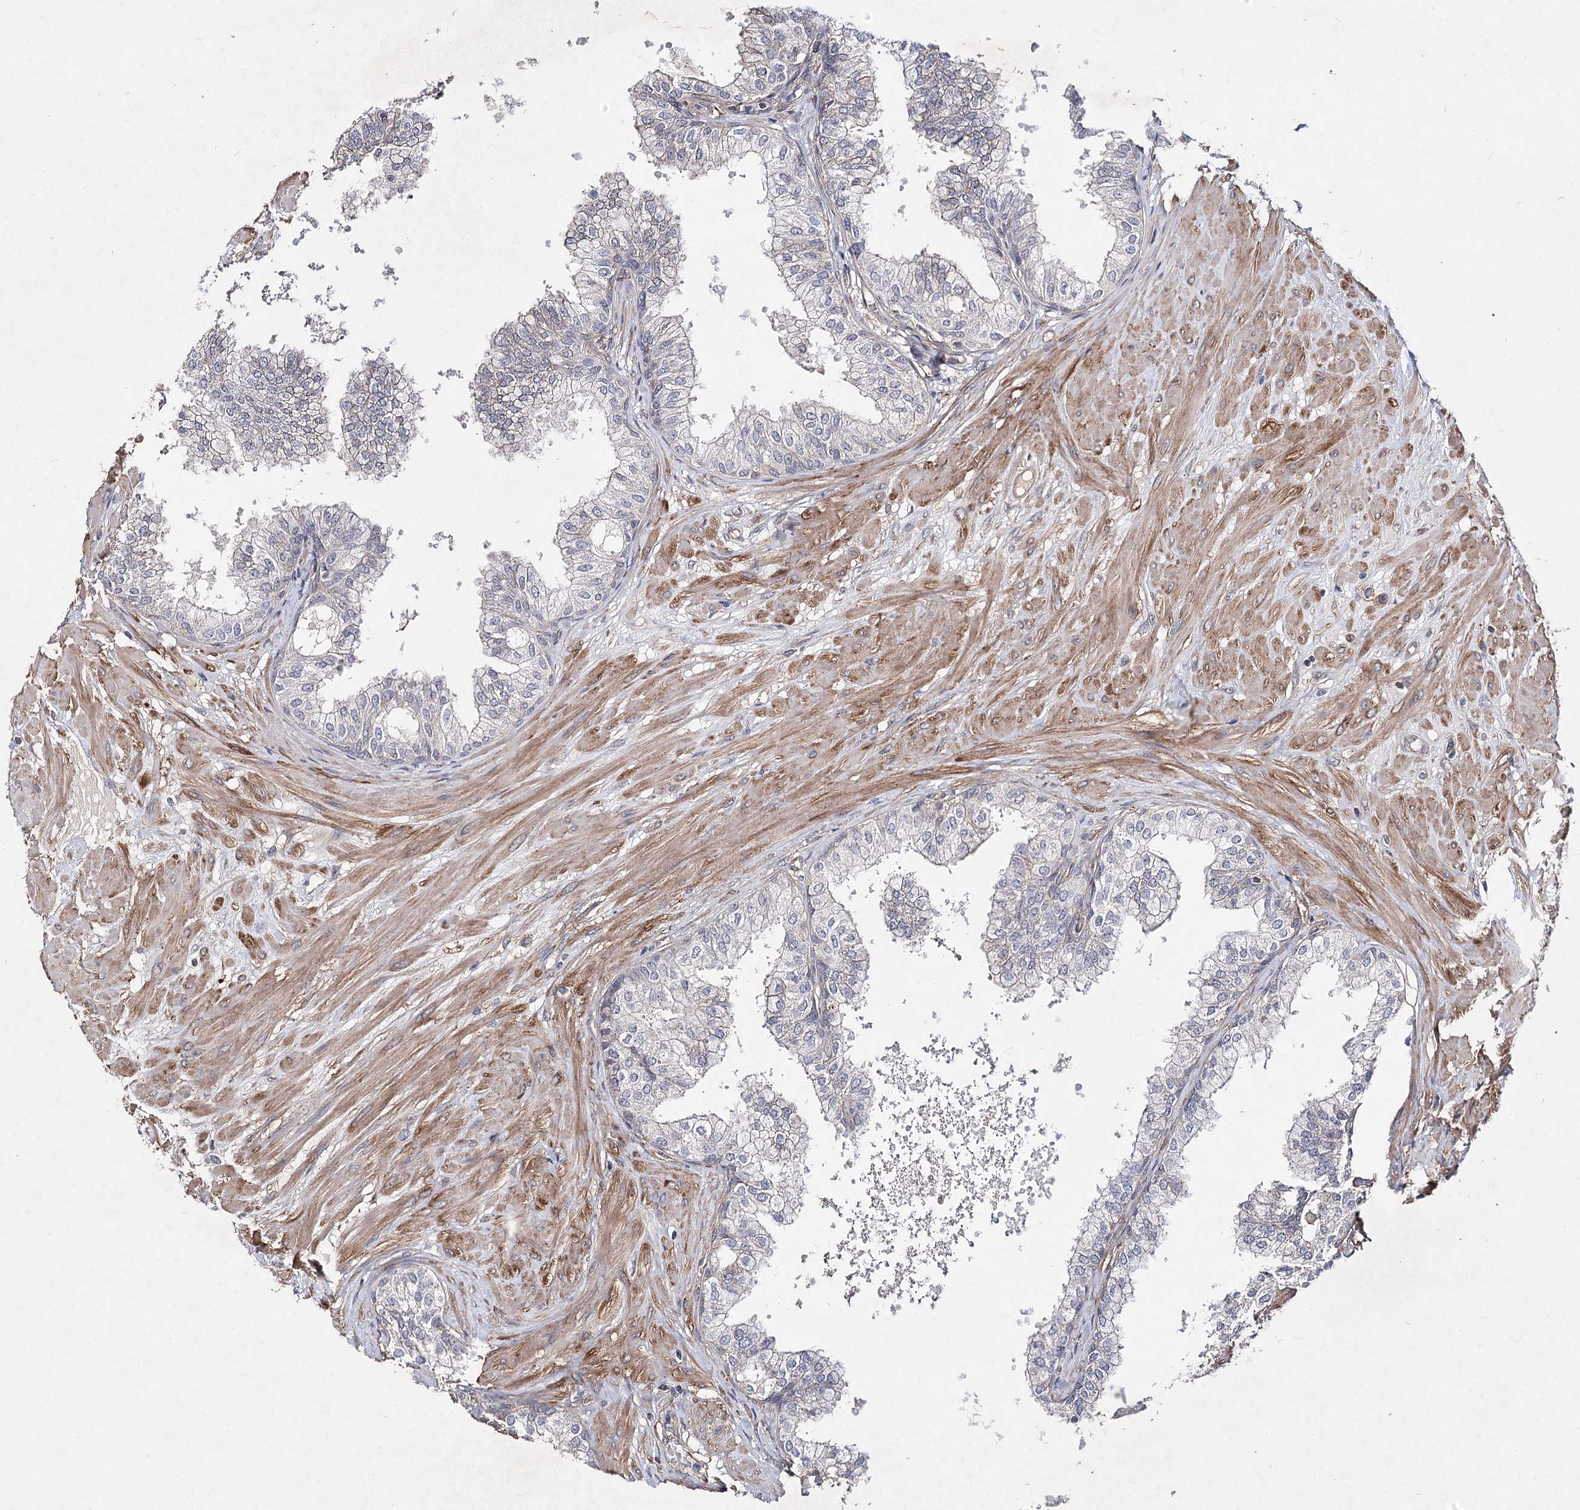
{"staining": {"intensity": "weak", "quantity": "<25%", "location": "cytoplasmic/membranous"}, "tissue": "prostate", "cell_type": "Glandular cells", "image_type": "normal", "snomed": [{"axis": "morphology", "description": "Normal tissue, NOS"}, {"axis": "topography", "description": "Prostate"}], "caption": "Micrograph shows no significant protein expression in glandular cells of benign prostate.", "gene": "TMEM218", "patient": {"sex": "male", "age": 60}}